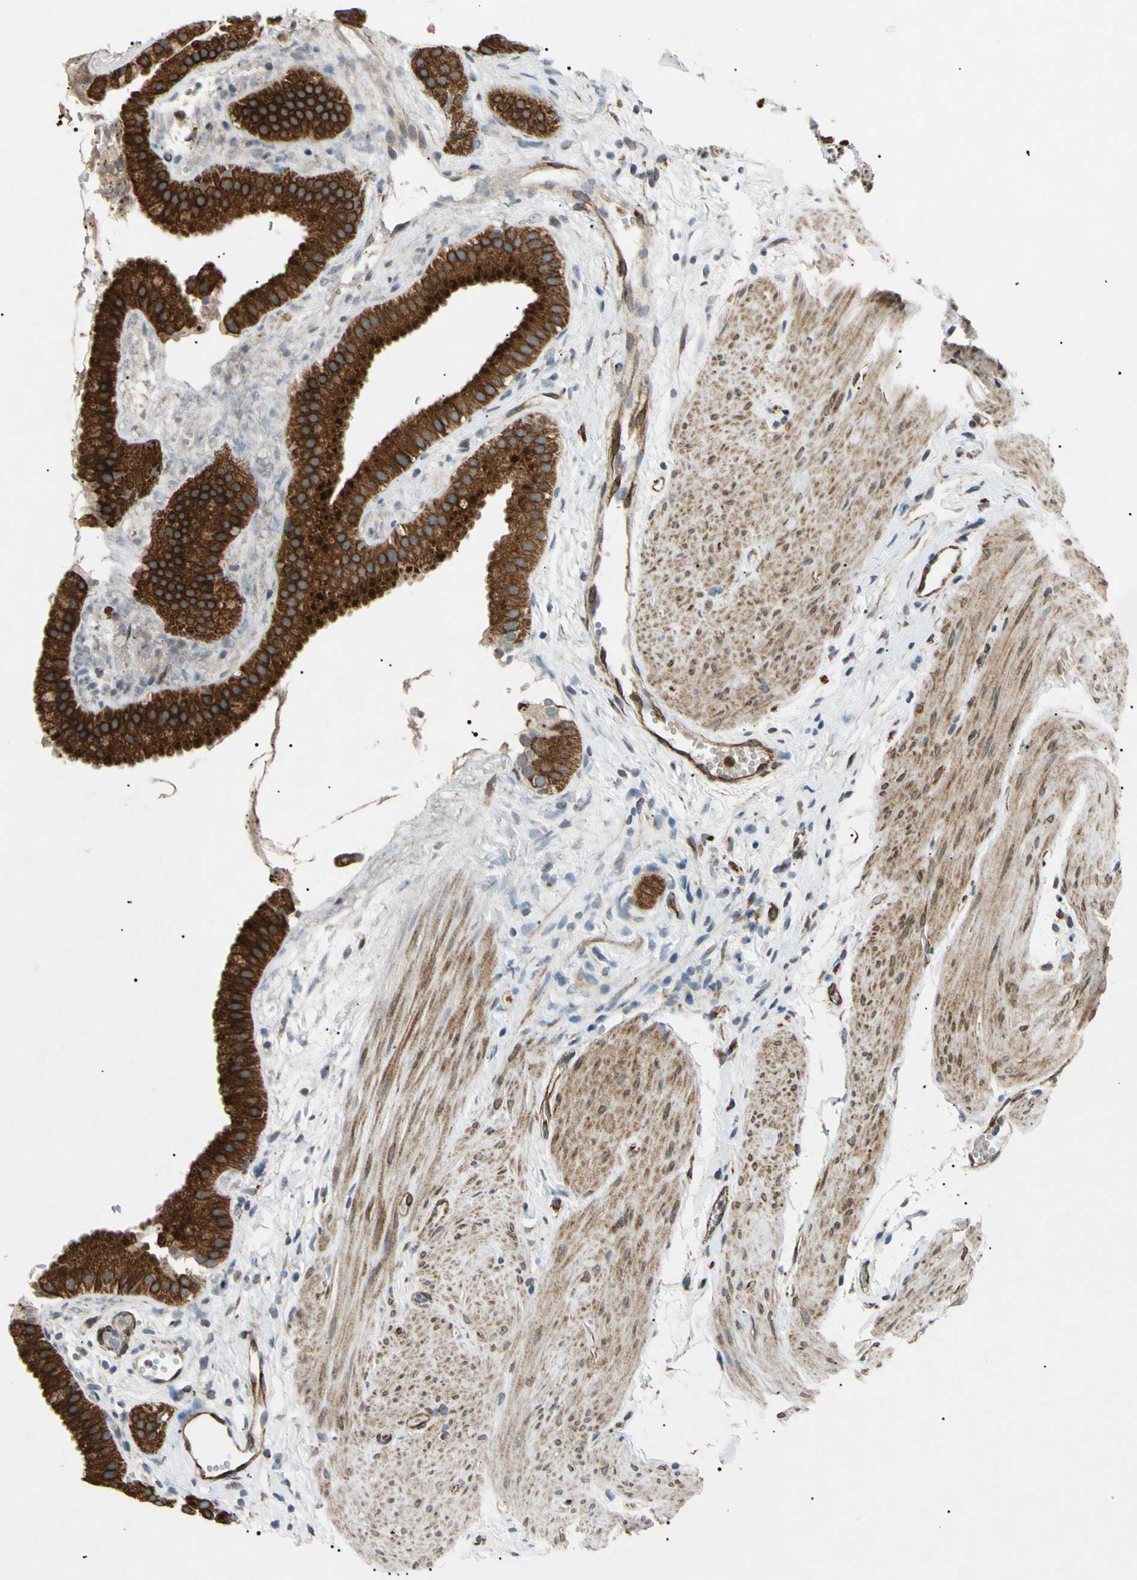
{"staining": {"intensity": "strong", "quantity": ">75%", "location": "cytoplasmic/membranous,nuclear"}, "tissue": "gallbladder", "cell_type": "Glandular cells", "image_type": "normal", "snomed": [{"axis": "morphology", "description": "Normal tissue, NOS"}, {"axis": "topography", "description": "Gallbladder"}], "caption": "A high-resolution micrograph shows immunohistochemistry (IHC) staining of unremarkable gallbladder, which reveals strong cytoplasmic/membranous,nuclear staining in approximately >75% of glandular cells. Using DAB (3,3'-diaminobenzidine) (brown) and hematoxylin (blue) stains, captured at high magnification using brightfield microscopy.", "gene": "TUBB4A", "patient": {"sex": "female", "age": 64}}